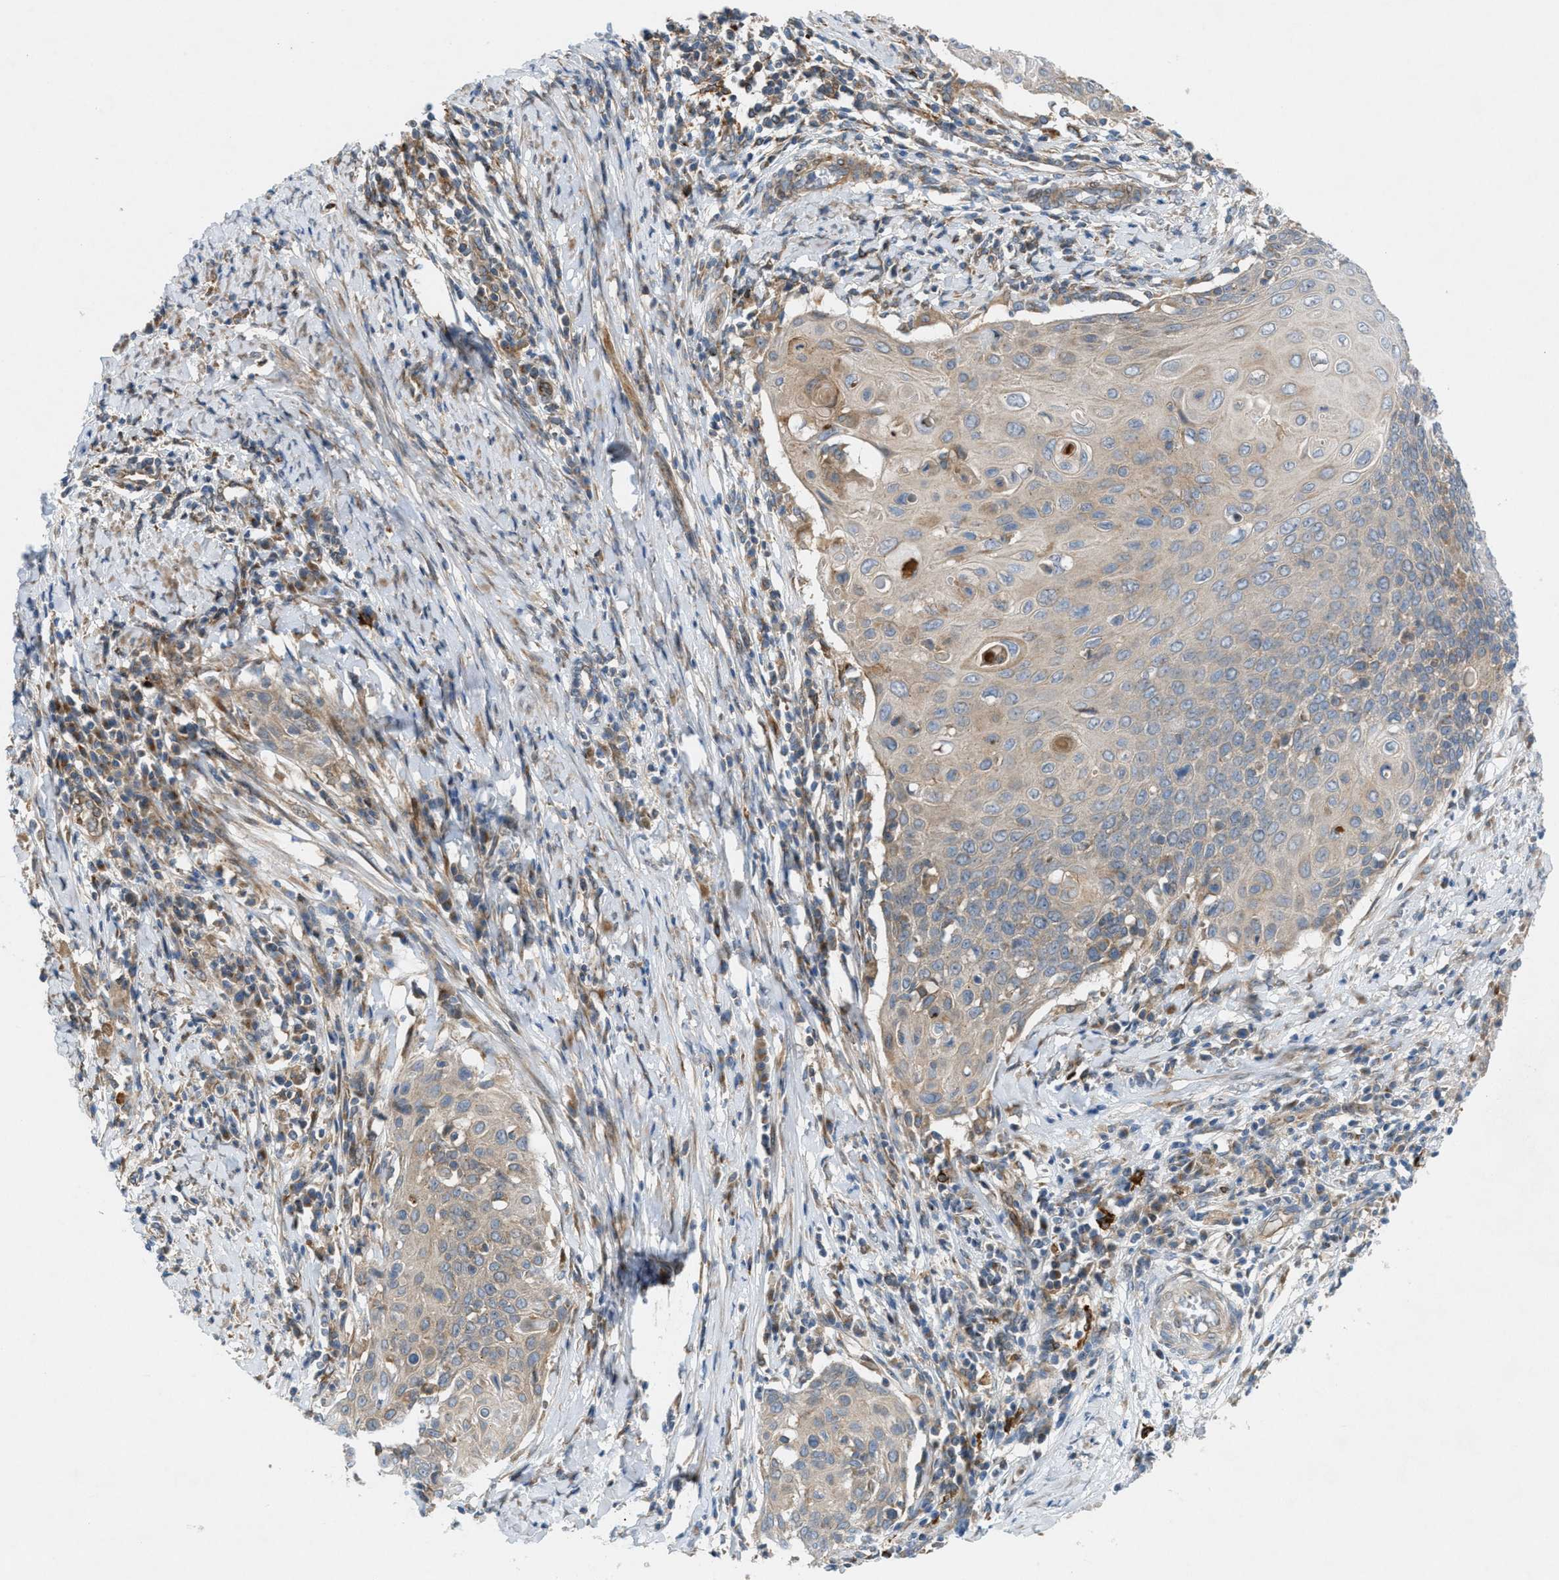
{"staining": {"intensity": "weak", "quantity": ">75%", "location": "cytoplasmic/membranous"}, "tissue": "cervical cancer", "cell_type": "Tumor cells", "image_type": "cancer", "snomed": [{"axis": "morphology", "description": "Squamous cell carcinoma, NOS"}, {"axis": "topography", "description": "Cervix"}], "caption": "The image demonstrates a brown stain indicating the presence of a protein in the cytoplasmic/membranous of tumor cells in cervical squamous cell carcinoma. (DAB IHC with brightfield microscopy, high magnification).", "gene": "CYB5D1", "patient": {"sex": "female", "age": 39}}